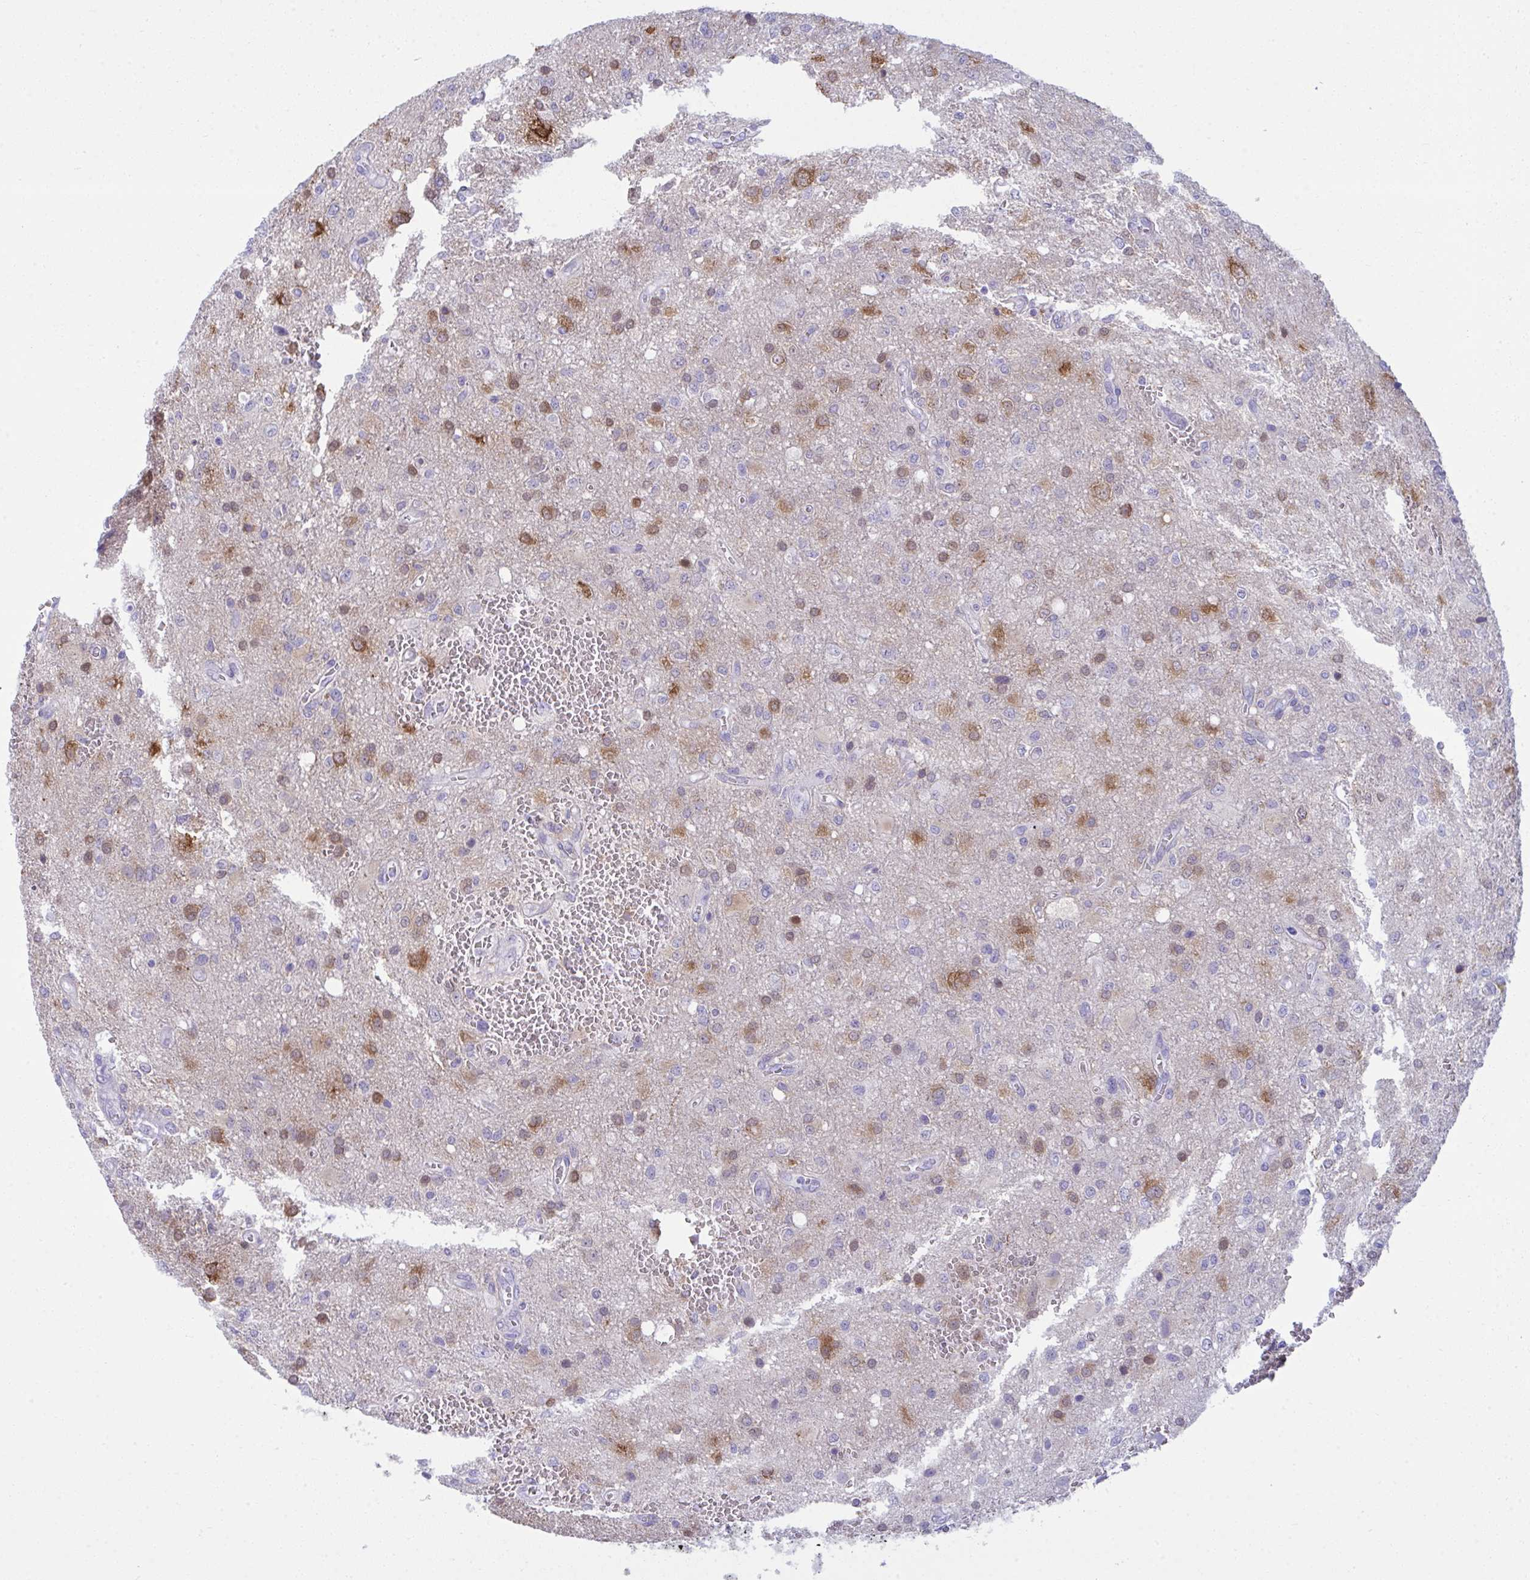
{"staining": {"intensity": "weak", "quantity": "<25%", "location": "cytoplasmic/membranous,nuclear"}, "tissue": "glioma", "cell_type": "Tumor cells", "image_type": "cancer", "snomed": [{"axis": "morphology", "description": "Glioma, malignant, Low grade"}, {"axis": "topography", "description": "Brain"}], "caption": "Glioma was stained to show a protein in brown. There is no significant expression in tumor cells.", "gene": "RGPD5", "patient": {"sex": "male", "age": 66}}